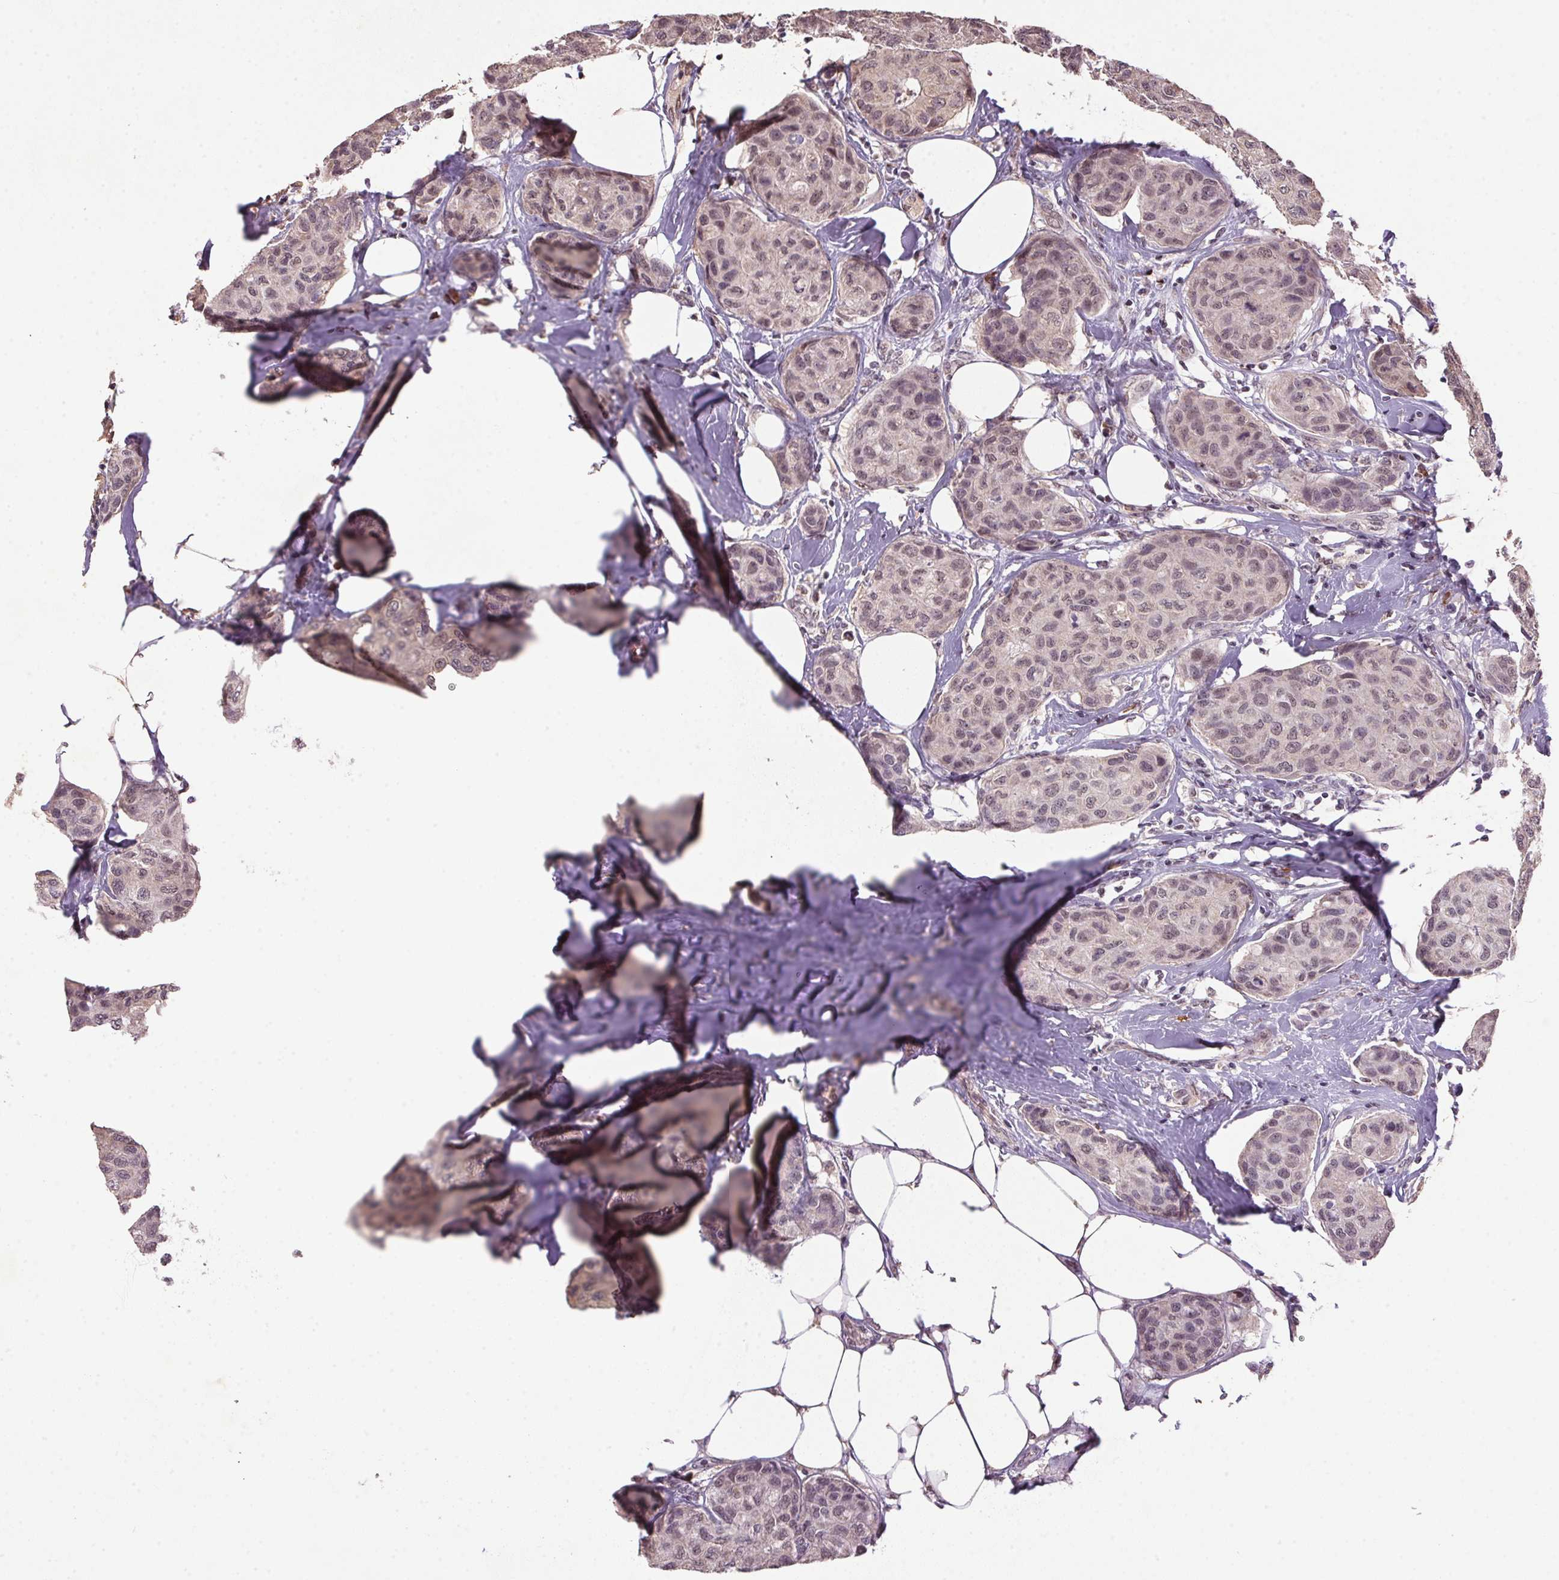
{"staining": {"intensity": "weak", "quantity": ">75%", "location": "nuclear"}, "tissue": "breast cancer", "cell_type": "Tumor cells", "image_type": "cancer", "snomed": [{"axis": "morphology", "description": "Duct carcinoma"}, {"axis": "topography", "description": "Breast"}], "caption": "An immunohistochemistry photomicrograph of neoplastic tissue is shown. Protein staining in brown shows weak nuclear positivity in infiltrating ductal carcinoma (breast) within tumor cells. (brown staining indicates protein expression, while blue staining denotes nuclei).", "gene": "ZBTB4", "patient": {"sex": "female", "age": 80}}